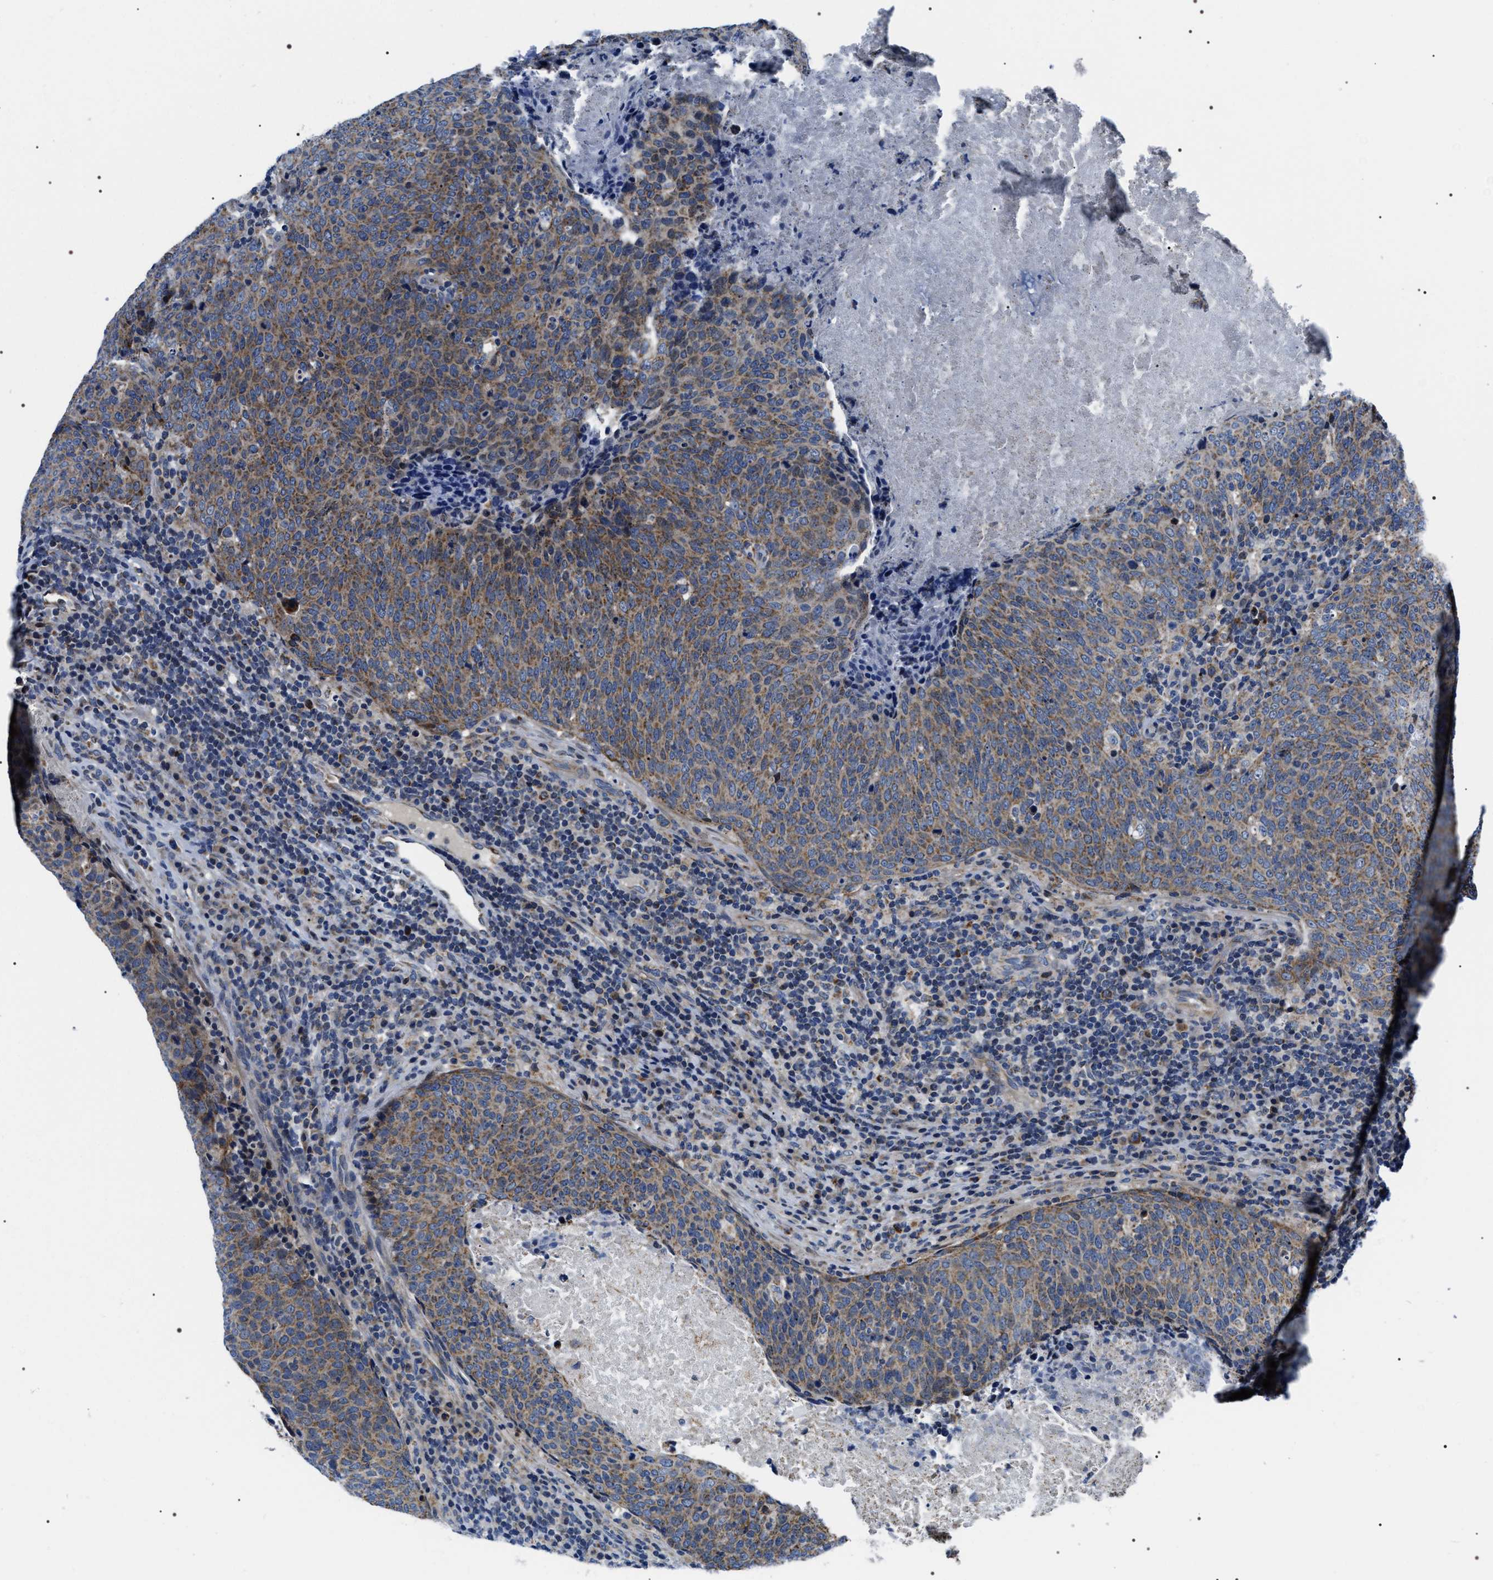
{"staining": {"intensity": "moderate", "quantity": ">75%", "location": "cytoplasmic/membranous"}, "tissue": "head and neck cancer", "cell_type": "Tumor cells", "image_type": "cancer", "snomed": [{"axis": "morphology", "description": "Squamous cell carcinoma, NOS"}, {"axis": "morphology", "description": "Squamous cell carcinoma, metastatic, NOS"}, {"axis": "topography", "description": "Lymph node"}, {"axis": "topography", "description": "Head-Neck"}], "caption": "The micrograph displays immunohistochemical staining of metastatic squamous cell carcinoma (head and neck). There is moderate cytoplasmic/membranous expression is identified in about >75% of tumor cells. The protein of interest is stained brown, and the nuclei are stained in blue (DAB (3,3'-diaminobenzidine) IHC with brightfield microscopy, high magnification).", "gene": "NTMT1", "patient": {"sex": "male", "age": 62}}